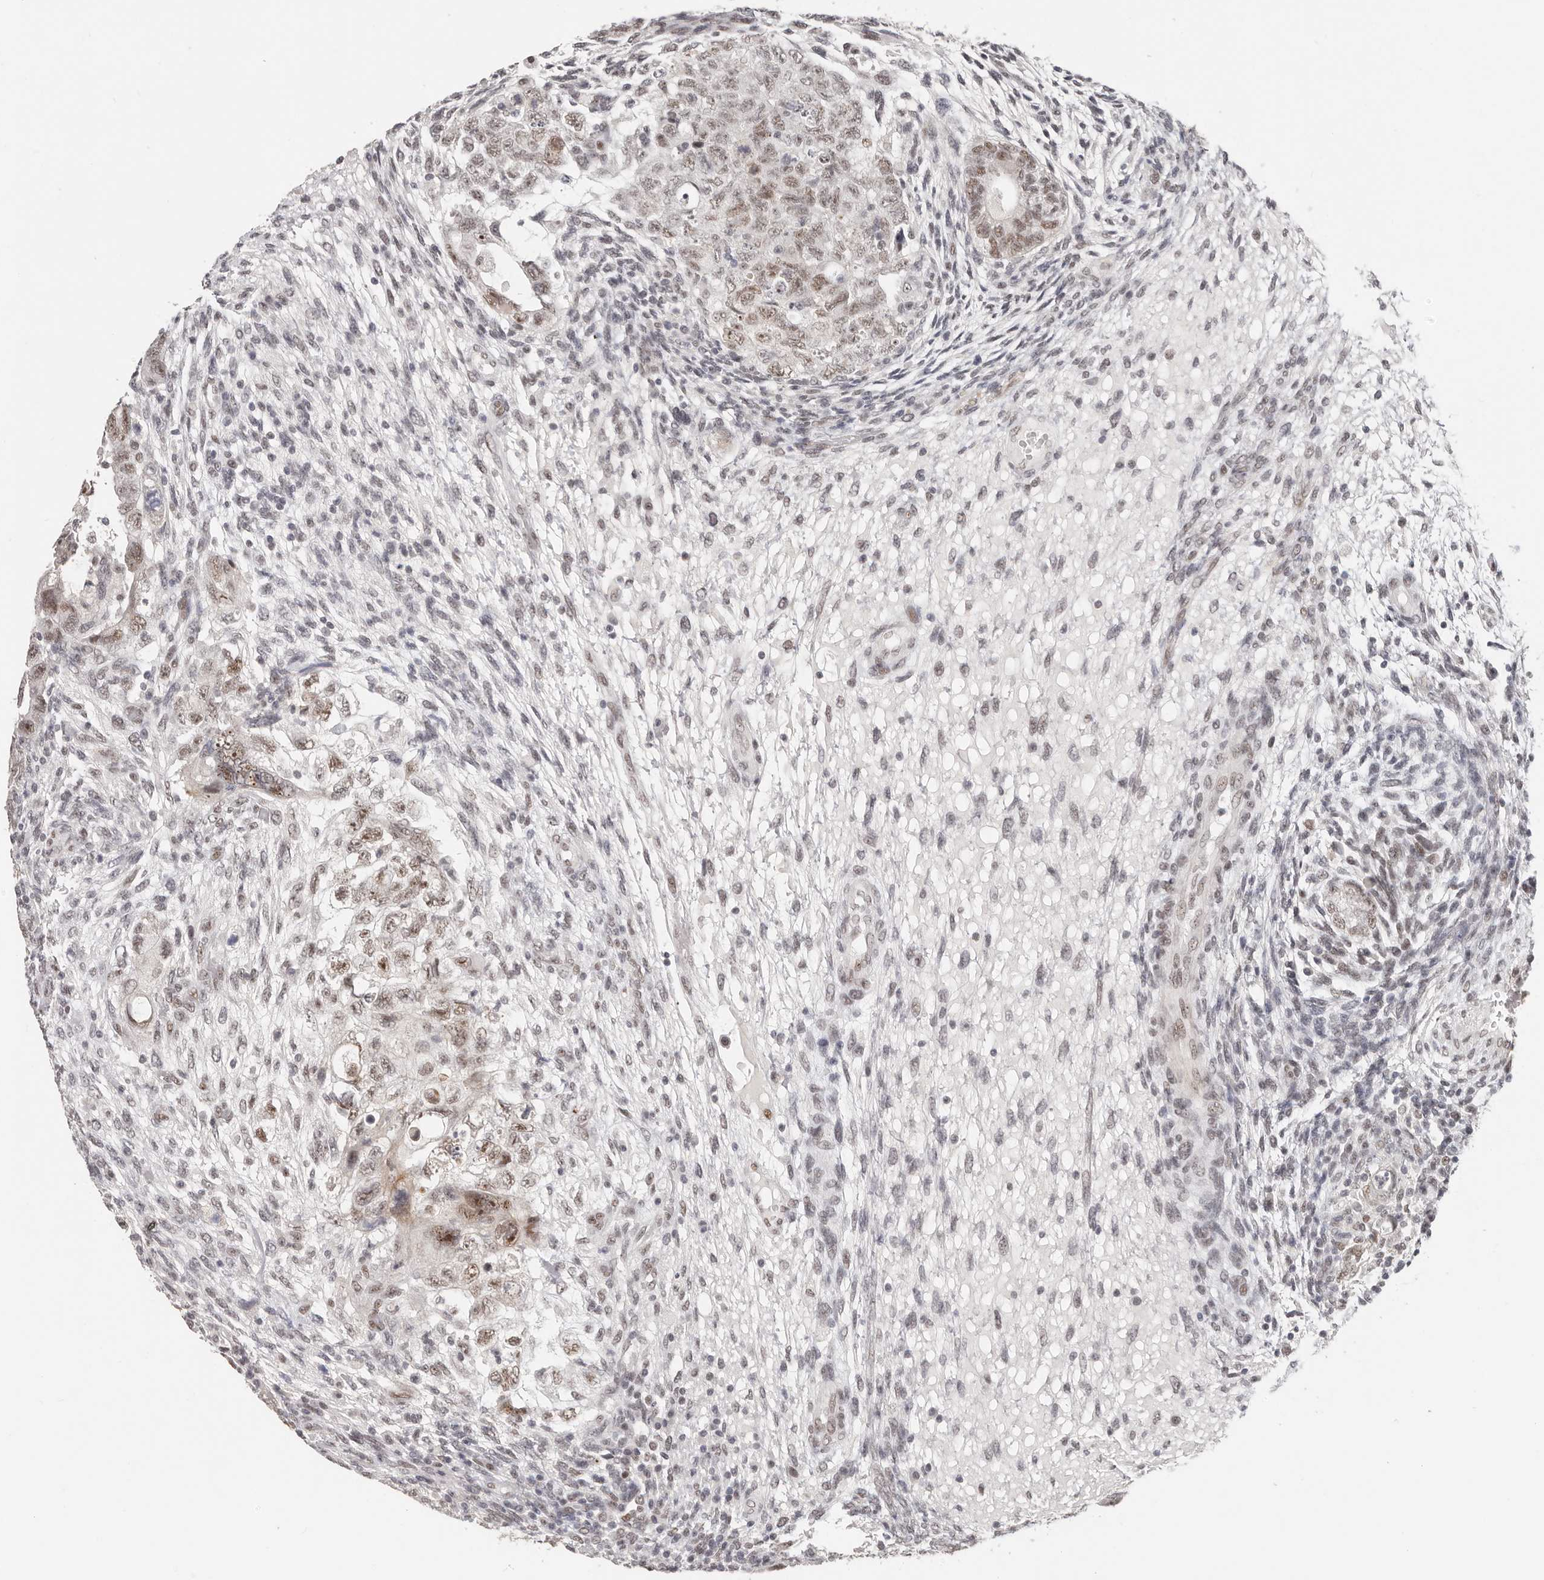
{"staining": {"intensity": "moderate", "quantity": ">75%", "location": "nuclear"}, "tissue": "testis cancer", "cell_type": "Tumor cells", "image_type": "cancer", "snomed": [{"axis": "morphology", "description": "Carcinoma, Embryonal, NOS"}, {"axis": "topography", "description": "Testis"}], "caption": "Protein expression analysis of testis cancer displays moderate nuclear expression in approximately >75% of tumor cells. Ihc stains the protein in brown and the nuclei are stained blue.", "gene": "LARP7", "patient": {"sex": "male", "age": 36}}